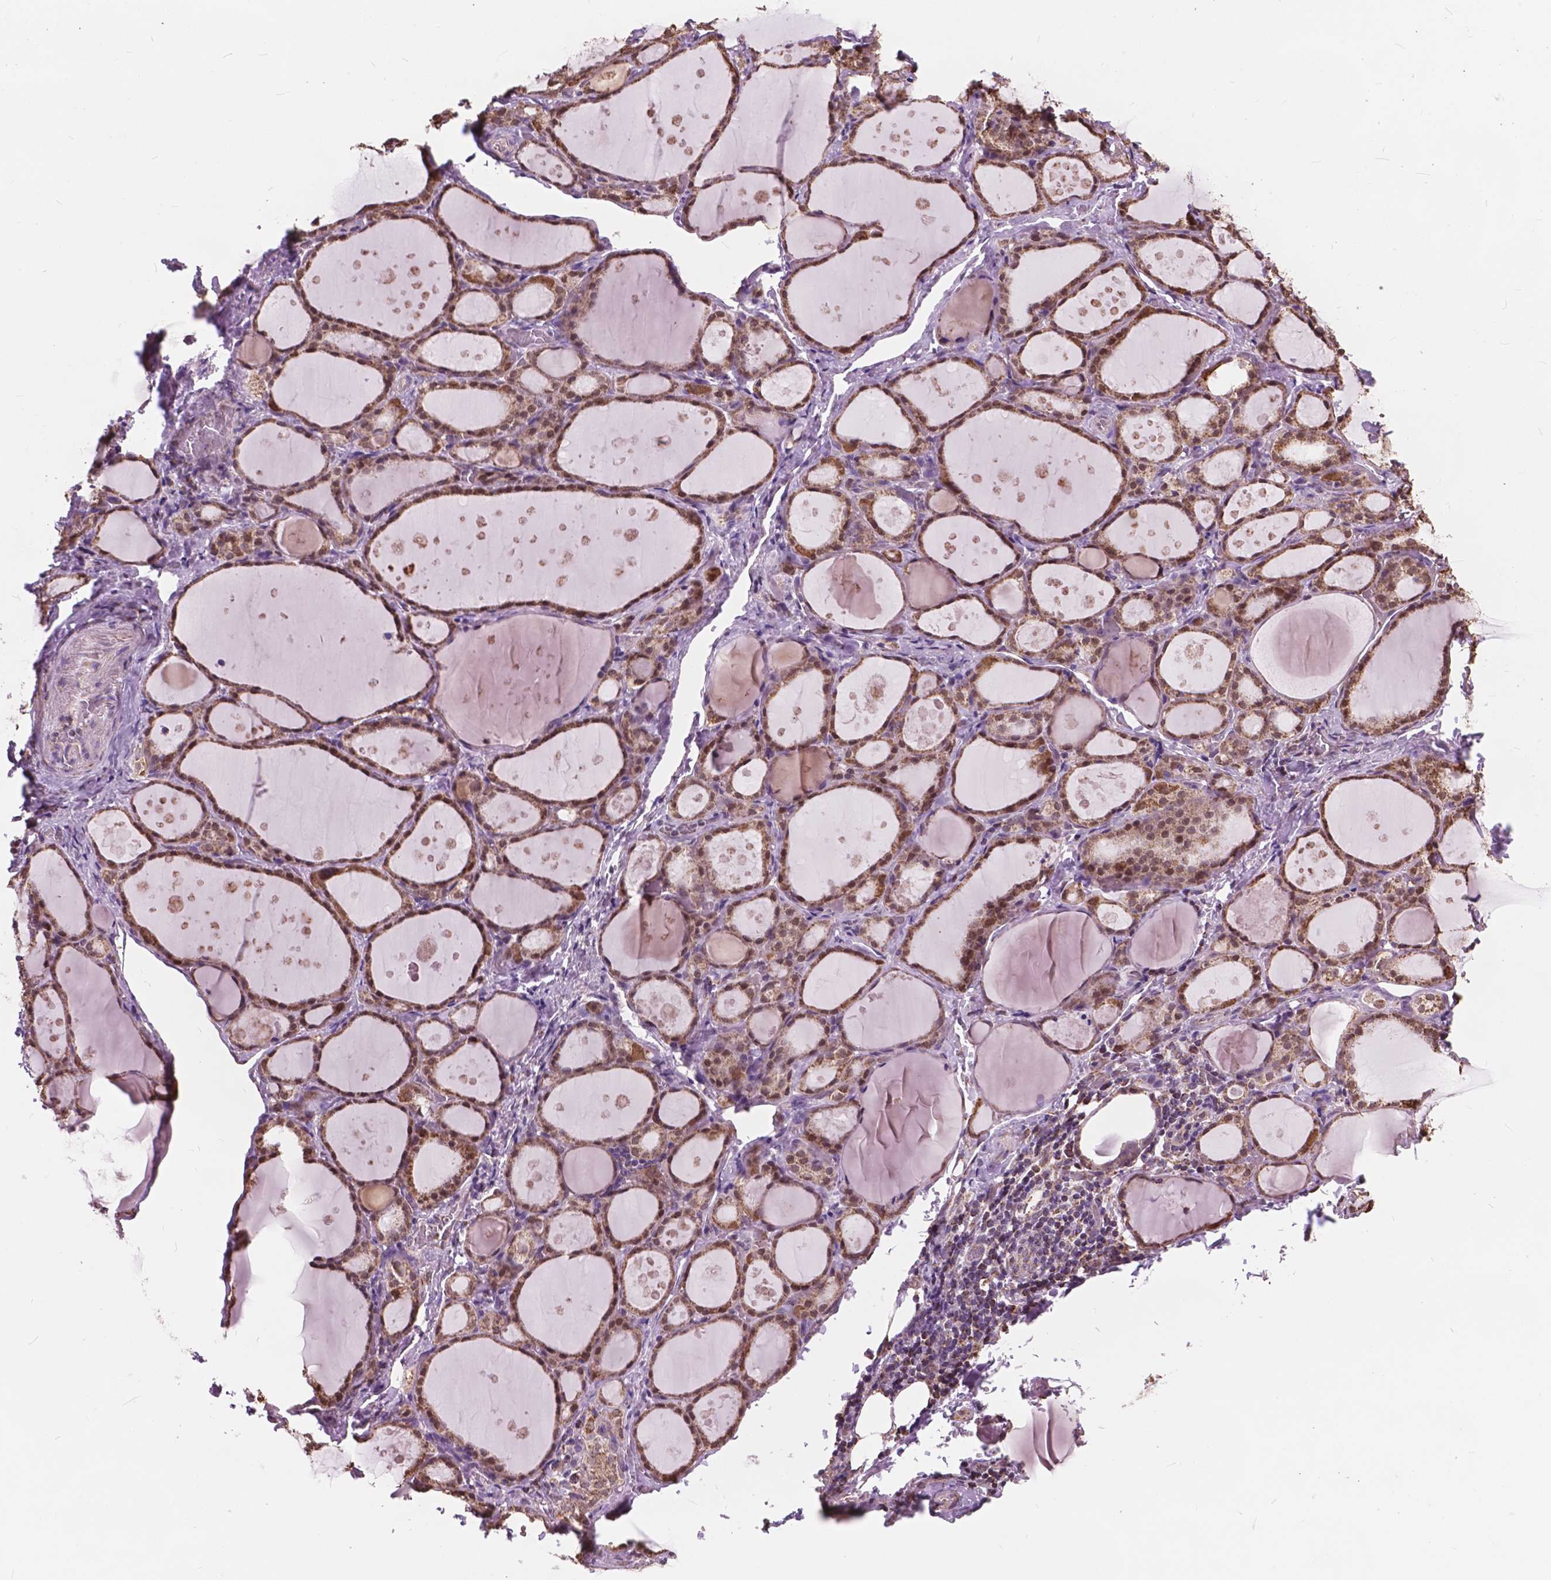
{"staining": {"intensity": "moderate", "quantity": ">75%", "location": "cytoplasmic/membranous,nuclear"}, "tissue": "thyroid gland", "cell_type": "Glandular cells", "image_type": "normal", "snomed": [{"axis": "morphology", "description": "Normal tissue, NOS"}, {"axis": "topography", "description": "Thyroid gland"}], "caption": "Moderate cytoplasmic/membranous,nuclear protein expression is identified in approximately >75% of glandular cells in thyroid gland. (Brightfield microscopy of DAB IHC at high magnification).", "gene": "SCOC", "patient": {"sex": "male", "age": 68}}